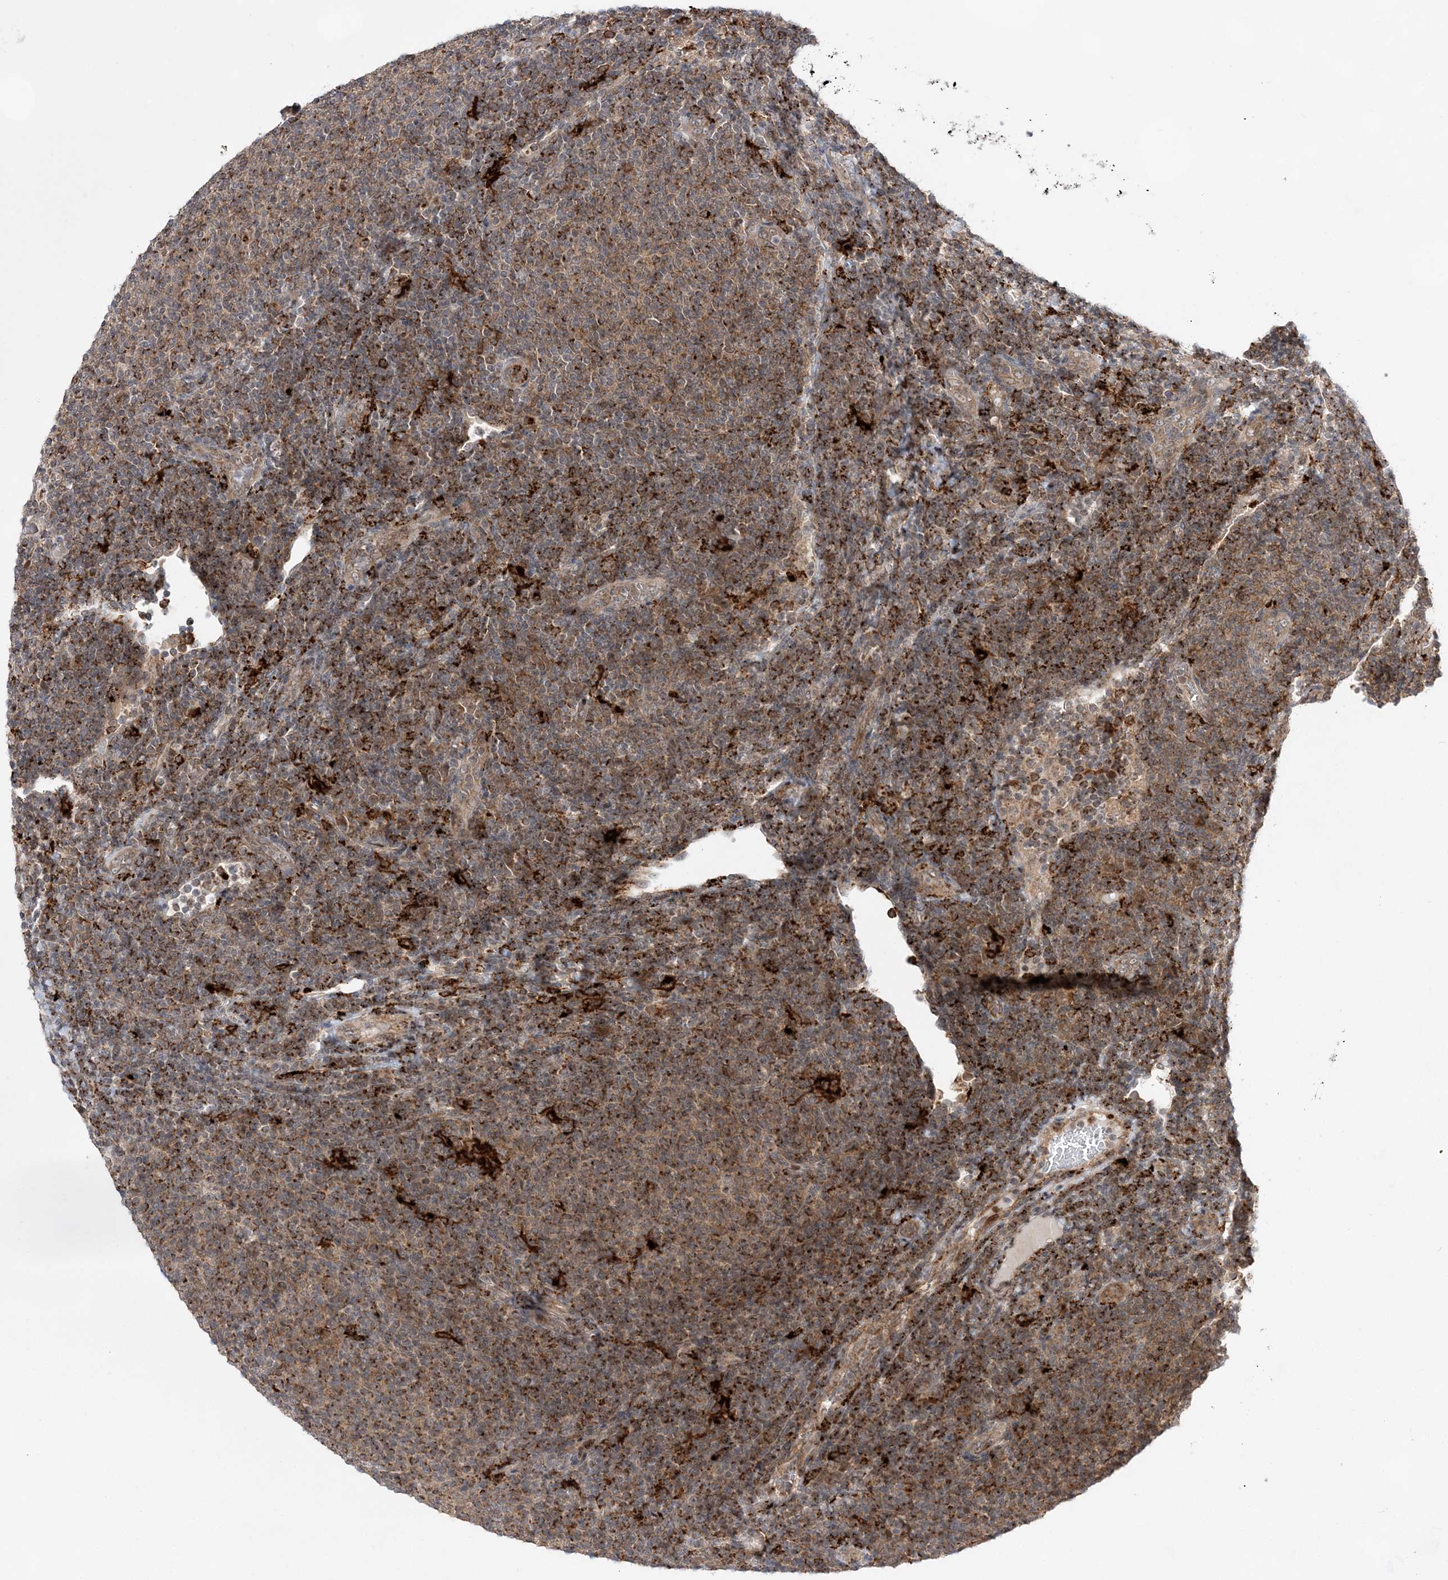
{"staining": {"intensity": "moderate", "quantity": ">75%", "location": "cytoplasmic/membranous"}, "tissue": "lymphoma", "cell_type": "Tumor cells", "image_type": "cancer", "snomed": [{"axis": "morphology", "description": "Malignant lymphoma, non-Hodgkin's type, Low grade"}, {"axis": "topography", "description": "Lymph node"}], "caption": "Immunohistochemical staining of malignant lymphoma, non-Hodgkin's type (low-grade) demonstrates medium levels of moderate cytoplasmic/membranous protein positivity in about >75% of tumor cells.", "gene": "ANAPC15", "patient": {"sex": "male", "age": 66}}